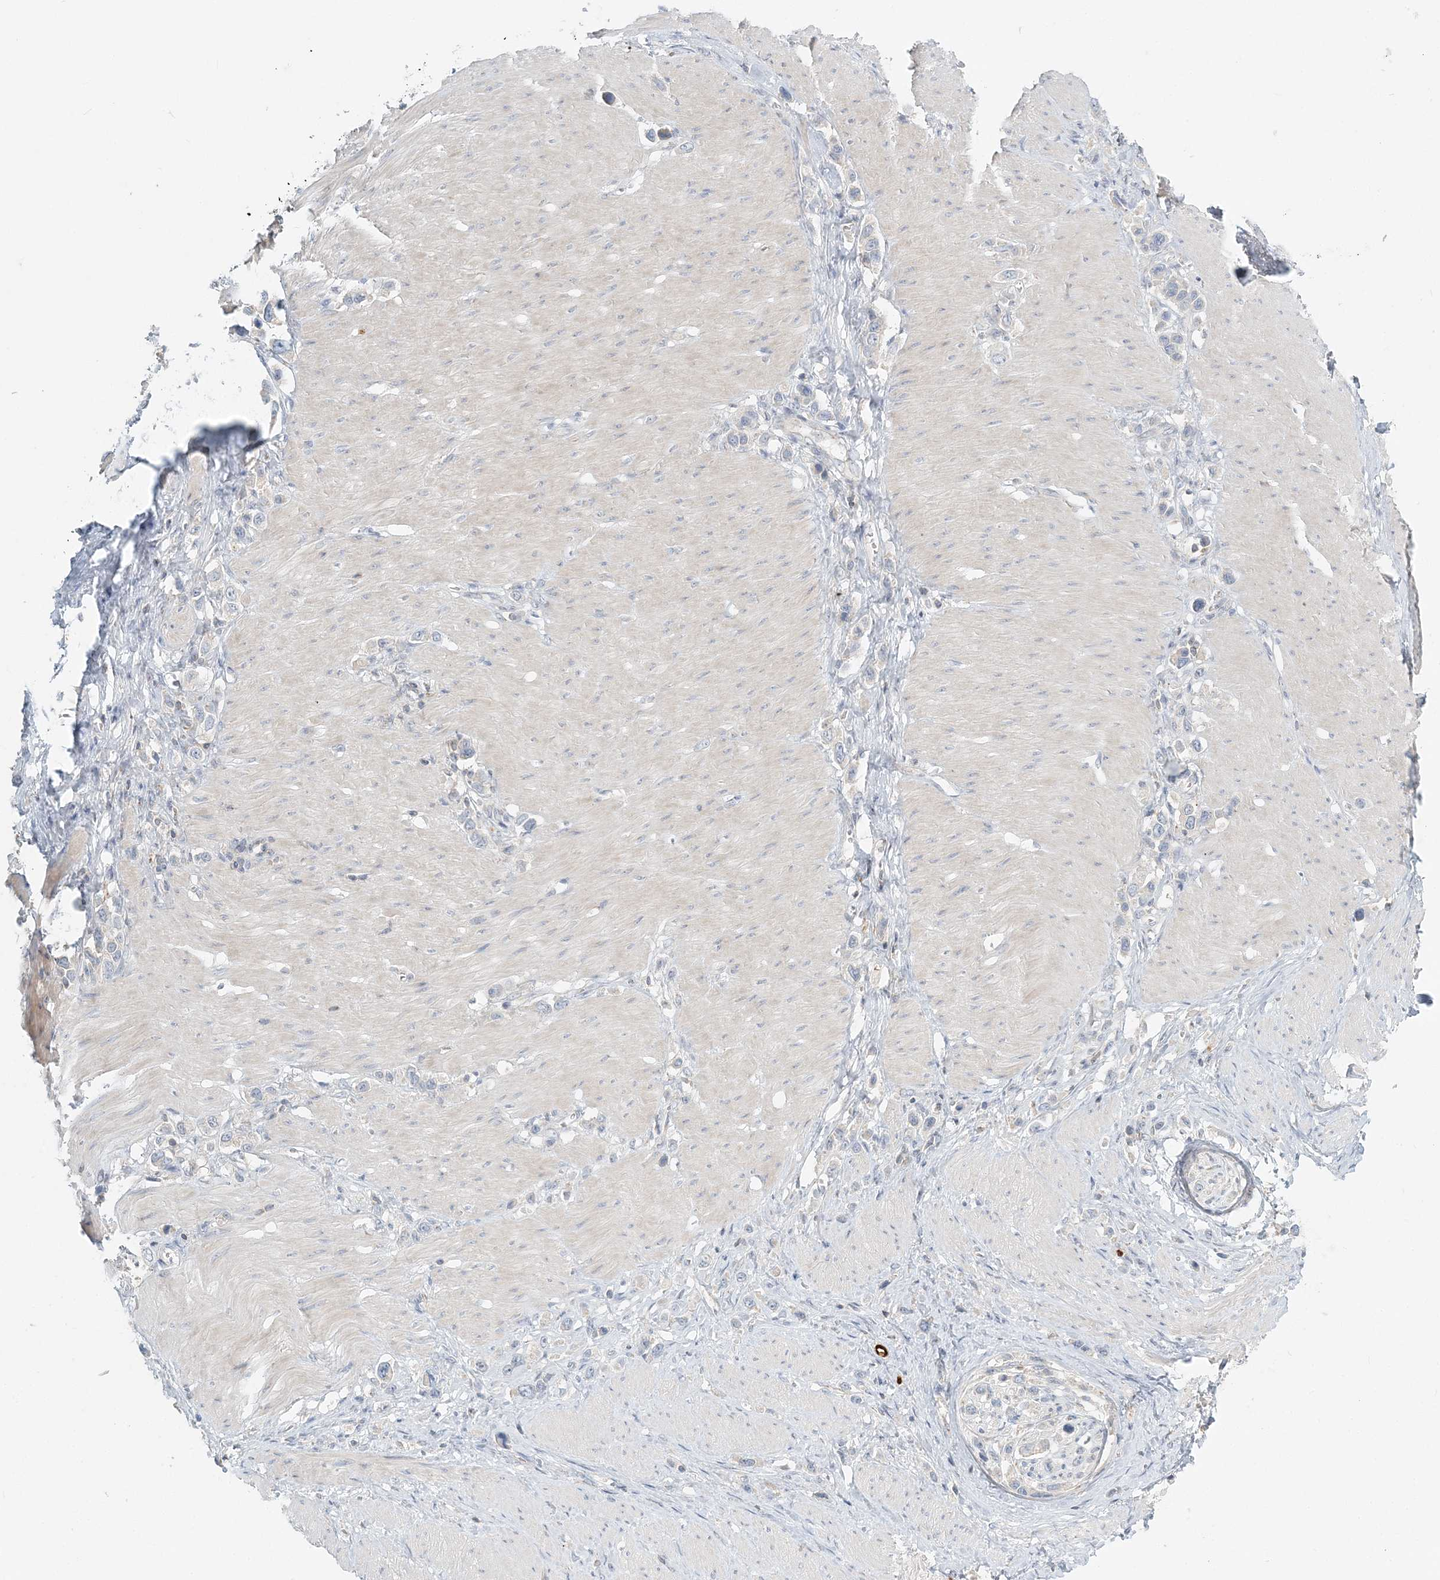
{"staining": {"intensity": "negative", "quantity": "none", "location": "none"}, "tissue": "stomach cancer", "cell_type": "Tumor cells", "image_type": "cancer", "snomed": [{"axis": "morphology", "description": "Normal tissue, NOS"}, {"axis": "morphology", "description": "Adenocarcinoma, NOS"}, {"axis": "topography", "description": "Stomach, upper"}, {"axis": "topography", "description": "Stomach"}], "caption": "DAB immunohistochemical staining of human stomach cancer (adenocarcinoma) demonstrates no significant positivity in tumor cells.", "gene": "NAA11", "patient": {"sex": "female", "age": 65}}